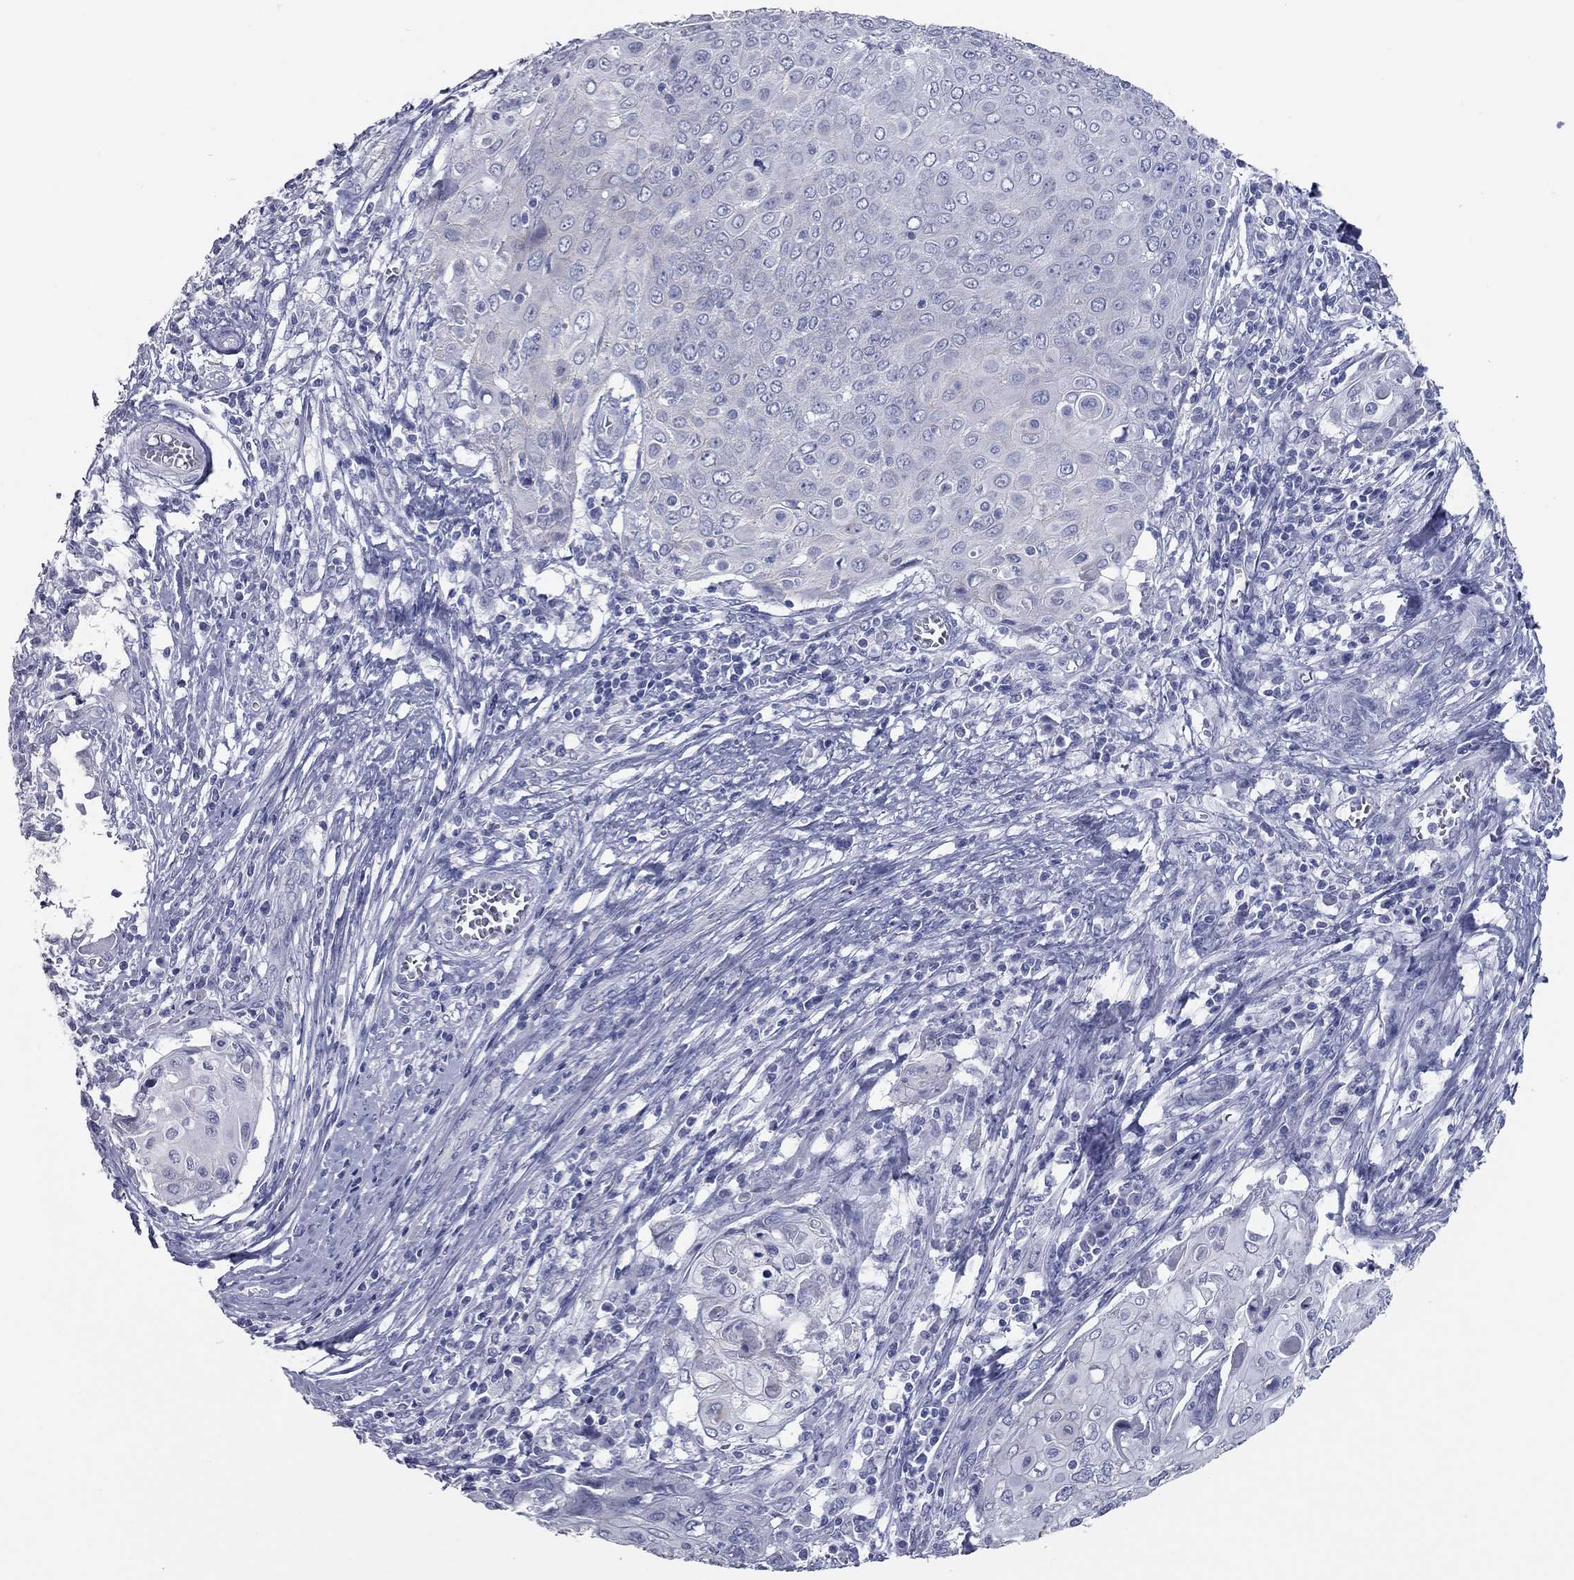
{"staining": {"intensity": "negative", "quantity": "none", "location": "none"}, "tissue": "cervical cancer", "cell_type": "Tumor cells", "image_type": "cancer", "snomed": [{"axis": "morphology", "description": "Squamous cell carcinoma, NOS"}, {"axis": "topography", "description": "Cervix"}], "caption": "High magnification brightfield microscopy of cervical cancer (squamous cell carcinoma) stained with DAB (3,3'-diaminobenzidine) (brown) and counterstained with hematoxylin (blue): tumor cells show no significant expression.", "gene": "TAC1", "patient": {"sex": "female", "age": 39}}